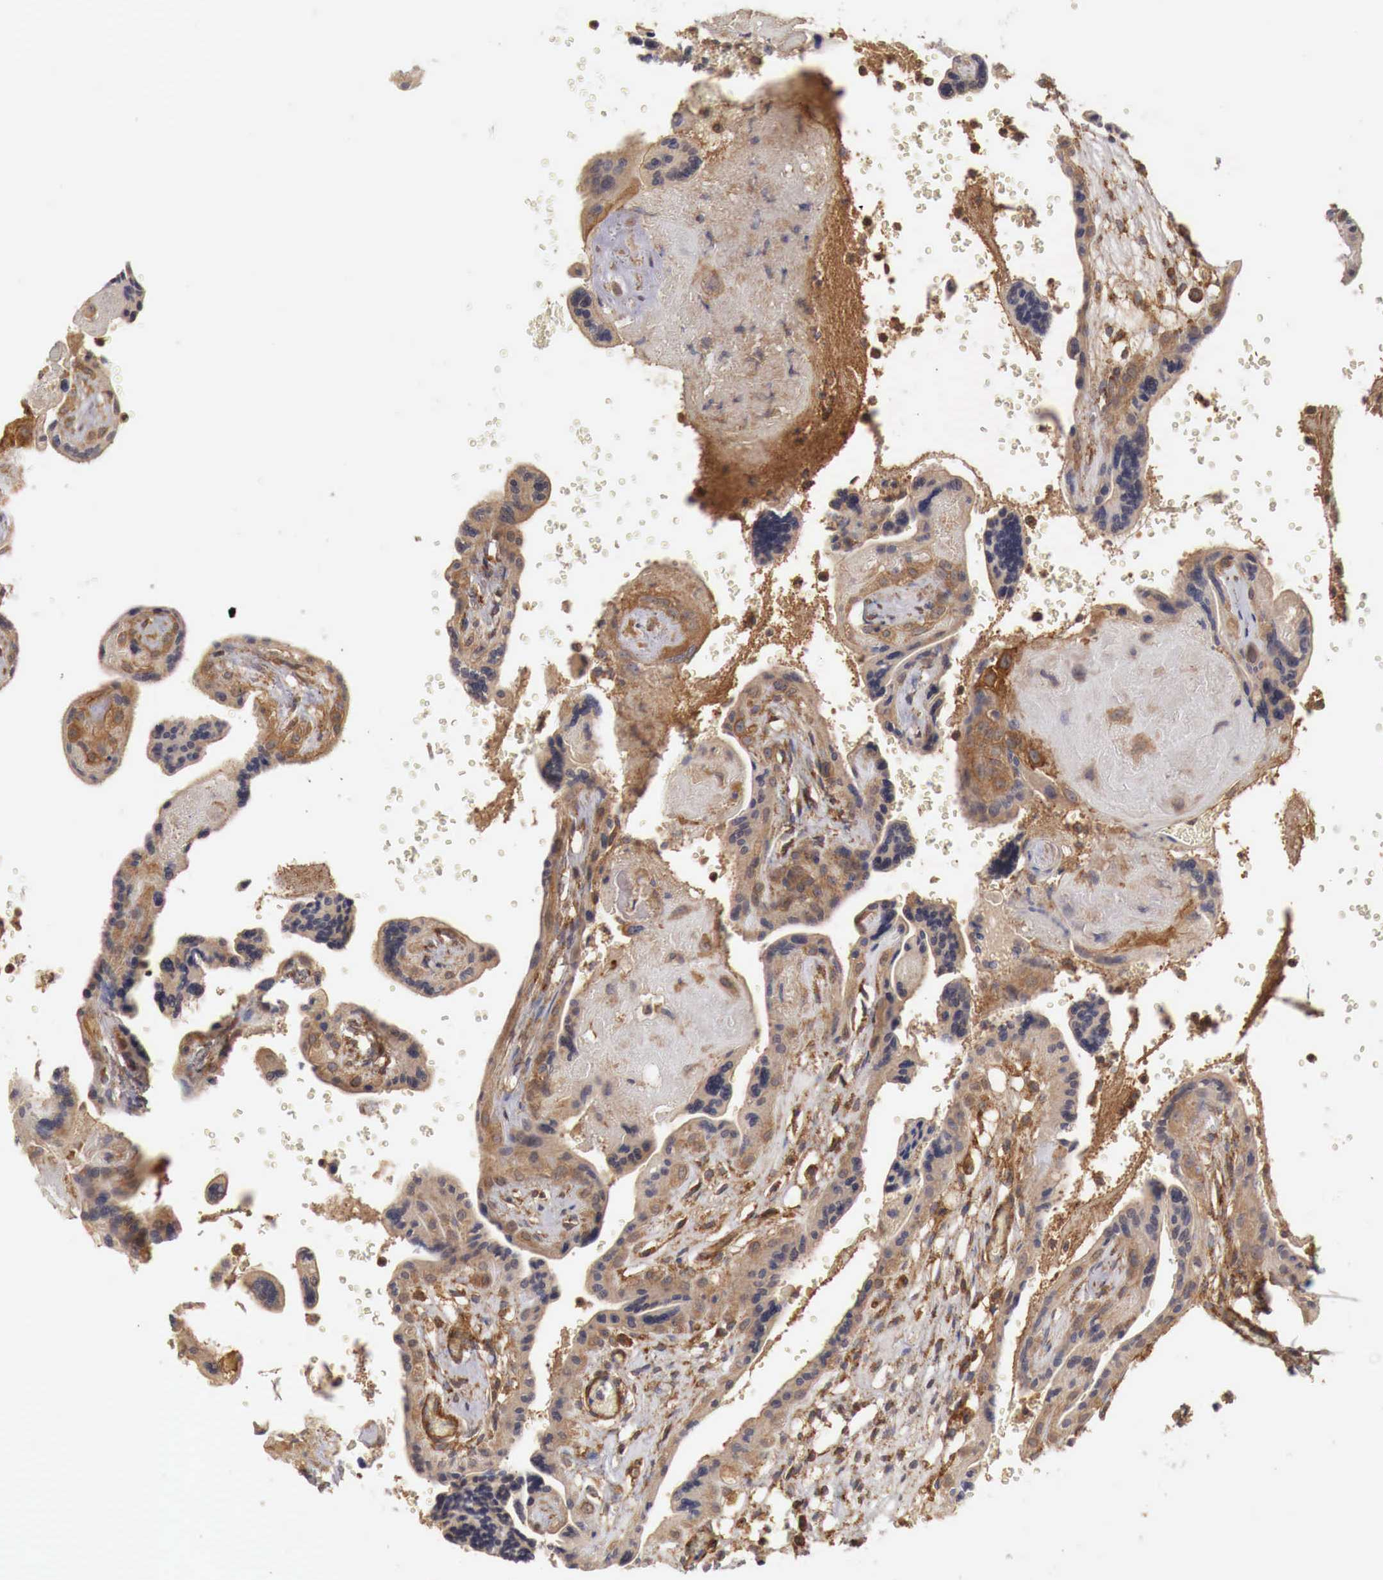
{"staining": {"intensity": "moderate", "quantity": ">75%", "location": "cytoplasmic/membranous"}, "tissue": "placenta", "cell_type": "Decidual cells", "image_type": "normal", "snomed": [{"axis": "morphology", "description": "Normal tissue, NOS"}, {"axis": "topography", "description": "Placenta"}], "caption": "Protein expression analysis of normal placenta reveals moderate cytoplasmic/membranous expression in about >75% of decidual cells.", "gene": "ARMCX4", "patient": {"sex": "female", "age": 24}}